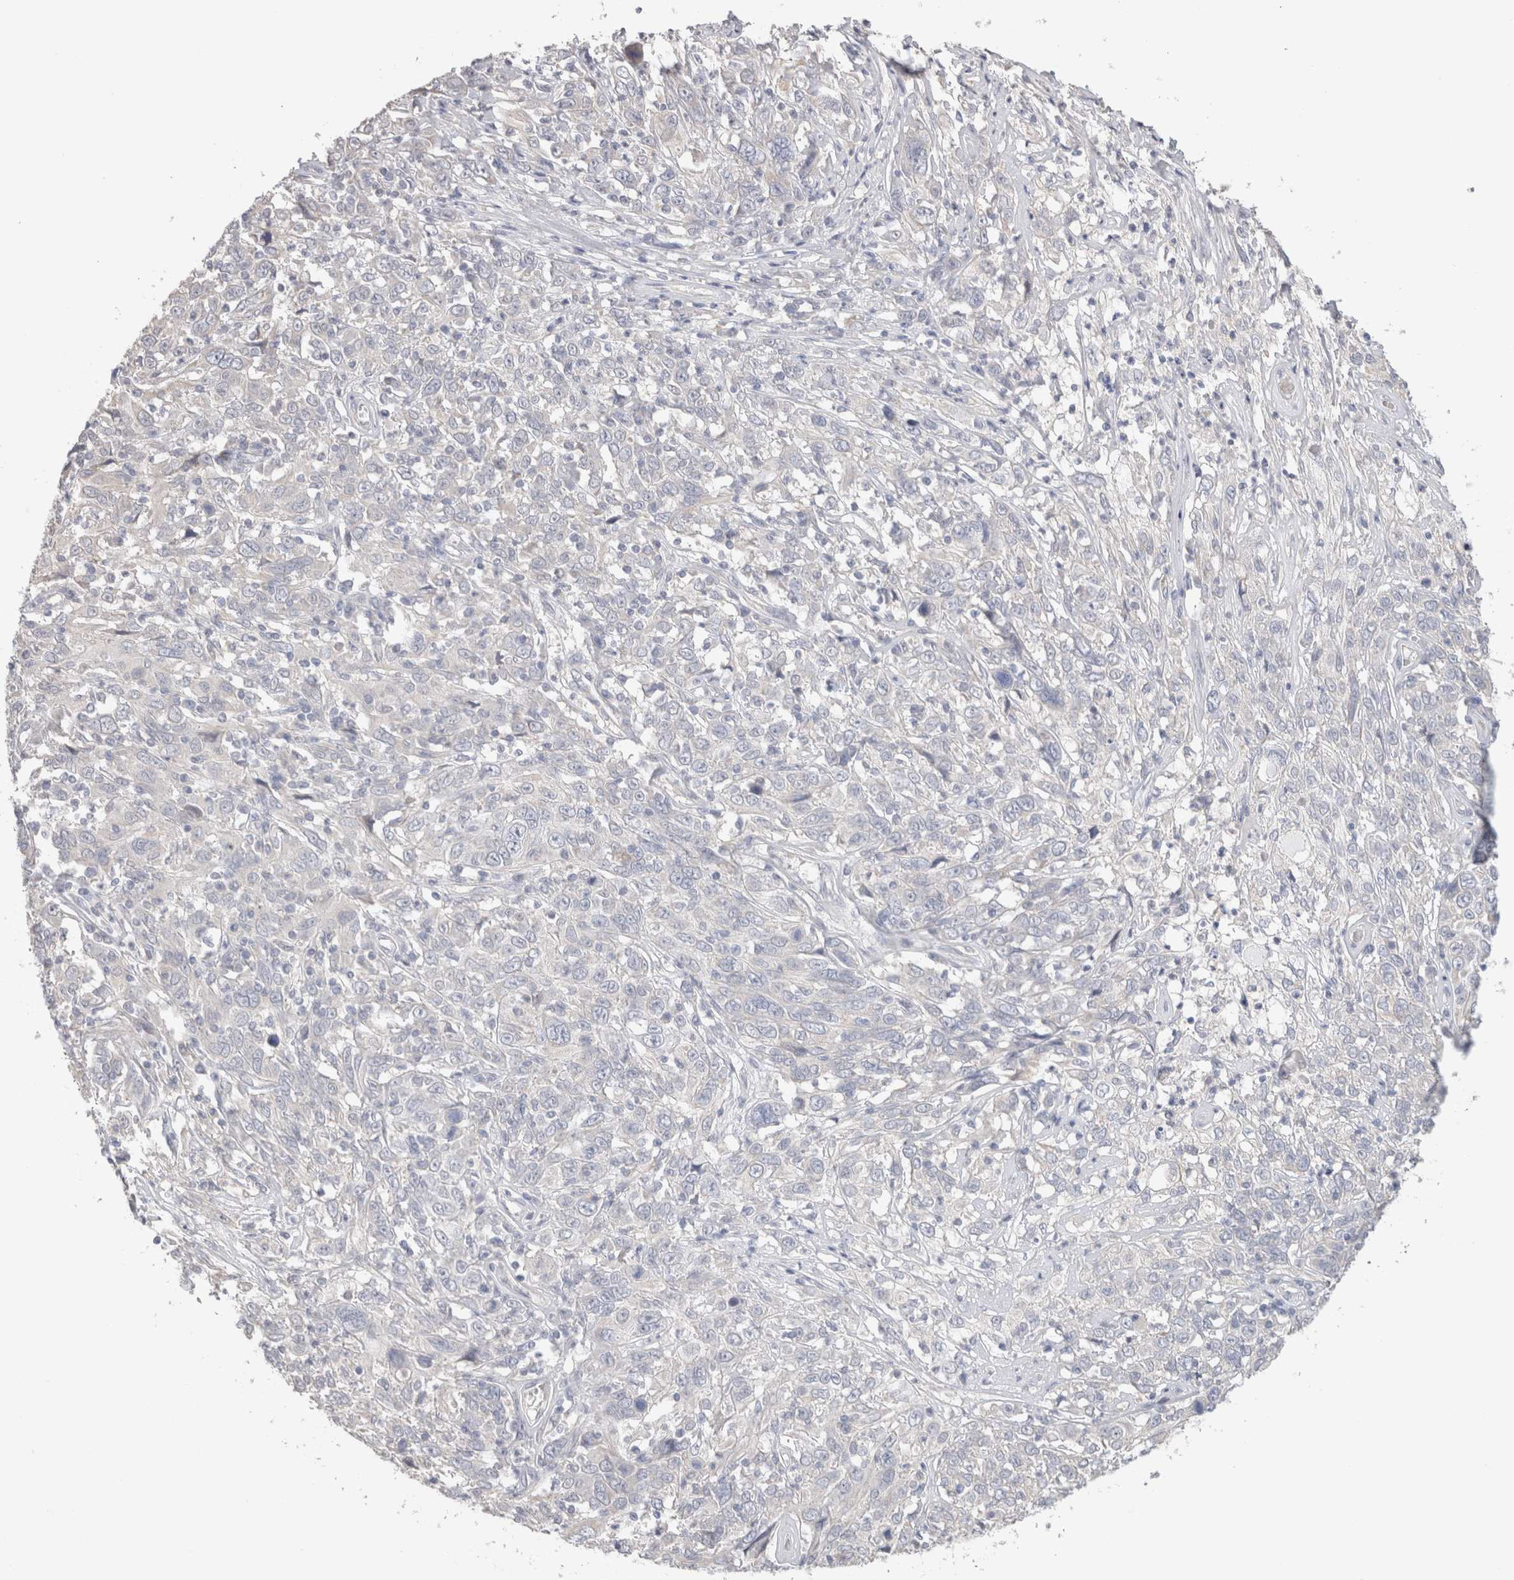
{"staining": {"intensity": "negative", "quantity": "none", "location": "none"}, "tissue": "cervical cancer", "cell_type": "Tumor cells", "image_type": "cancer", "snomed": [{"axis": "morphology", "description": "Squamous cell carcinoma, NOS"}, {"axis": "topography", "description": "Cervix"}], "caption": "This is an immunohistochemistry histopathology image of cervical squamous cell carcinoma. There is no expression in tumor cells.", "gene": "DMD", "patient": {"sex": "female", "age": 46}}